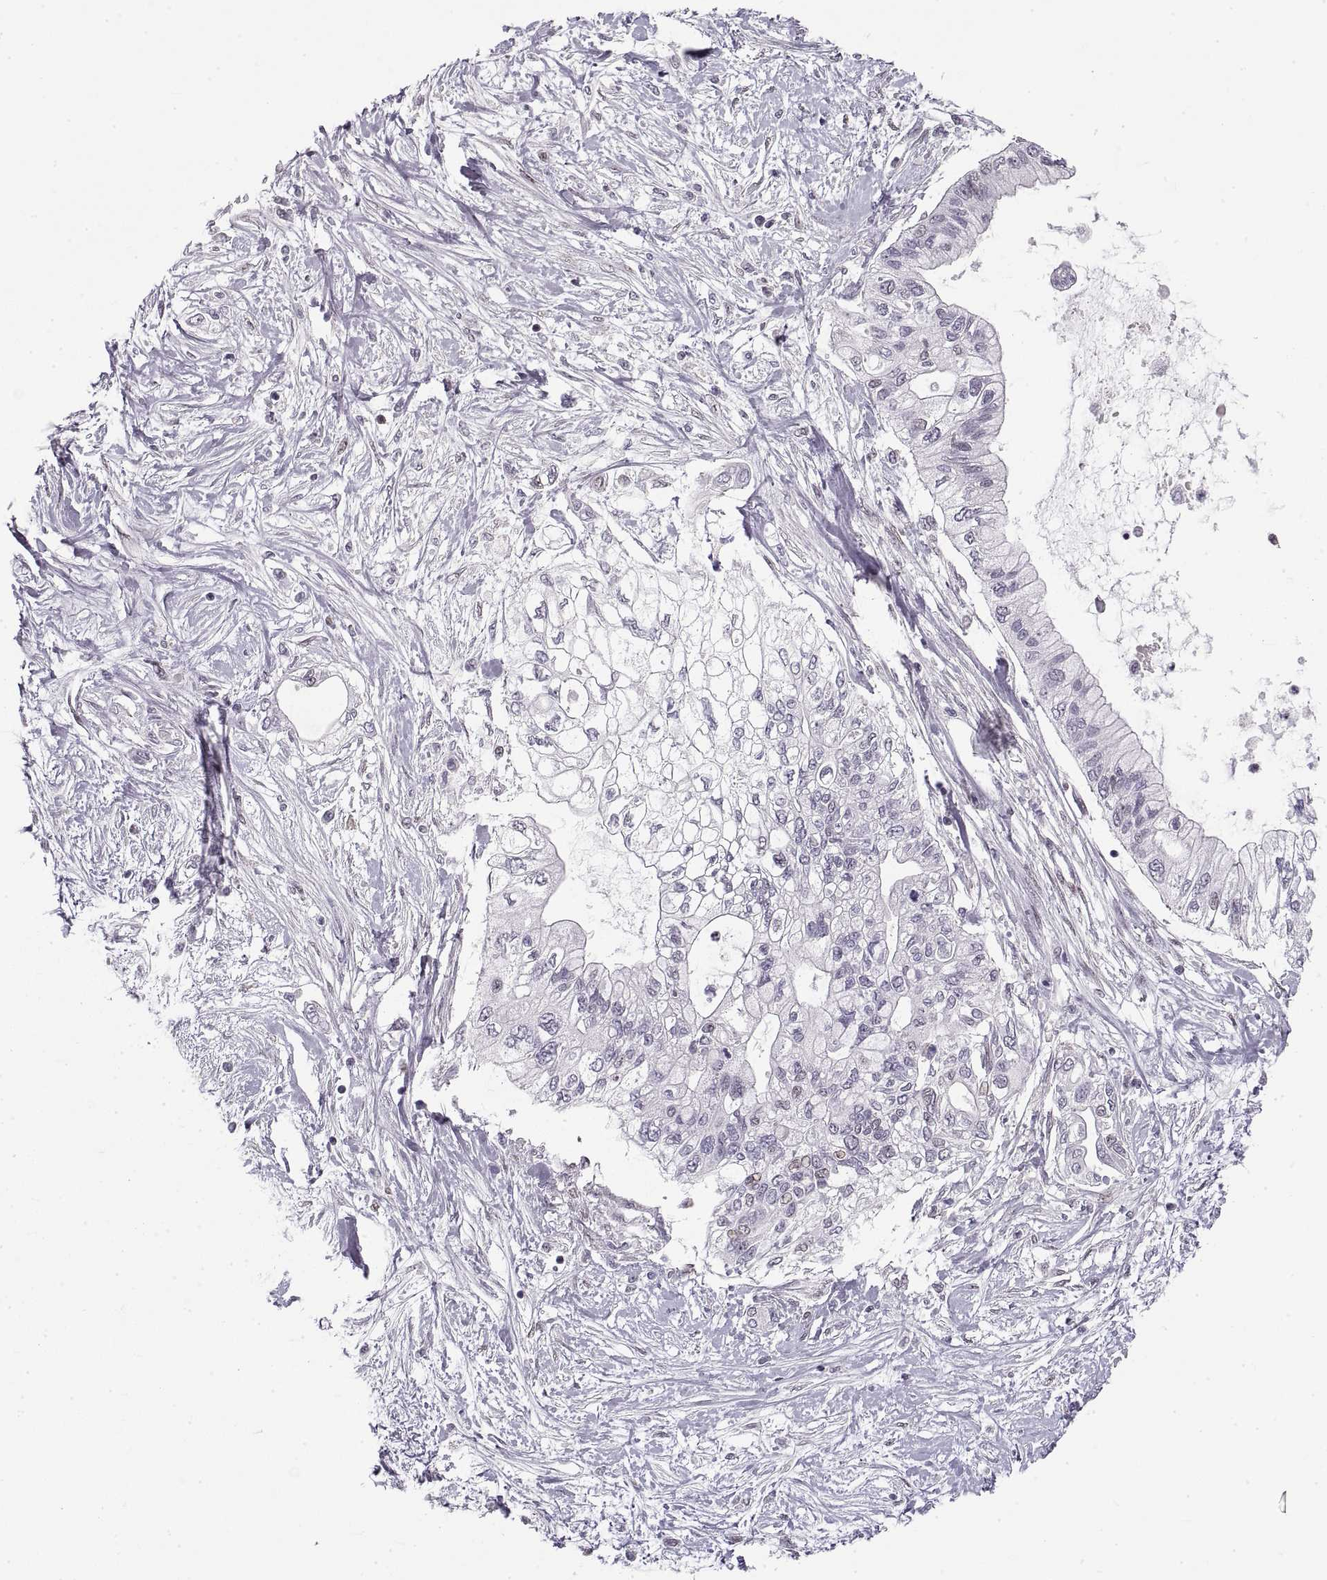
{"staining": {"intensity": "negative", "quantity": "none", "location": "none"}, "tissue": "pancreatic cancer", "cell_type": "Tumor cells", "image_type": "cancer", "snomed": [{"axis": "morphology", "description": "Adenocarcinoma, NOS"}, {"axis": "topography", "description": "Pancreas"}], "caption": "There is no significant staining in tumor cells of pancreatic cancer. (Brightfield microscopy of DAB (3,3'-diaminobenzidine) immunohistochemistry (IHC) at high magnification).", "gene": "NANOS3", "patient": {"sex": "female", "age": 77}}